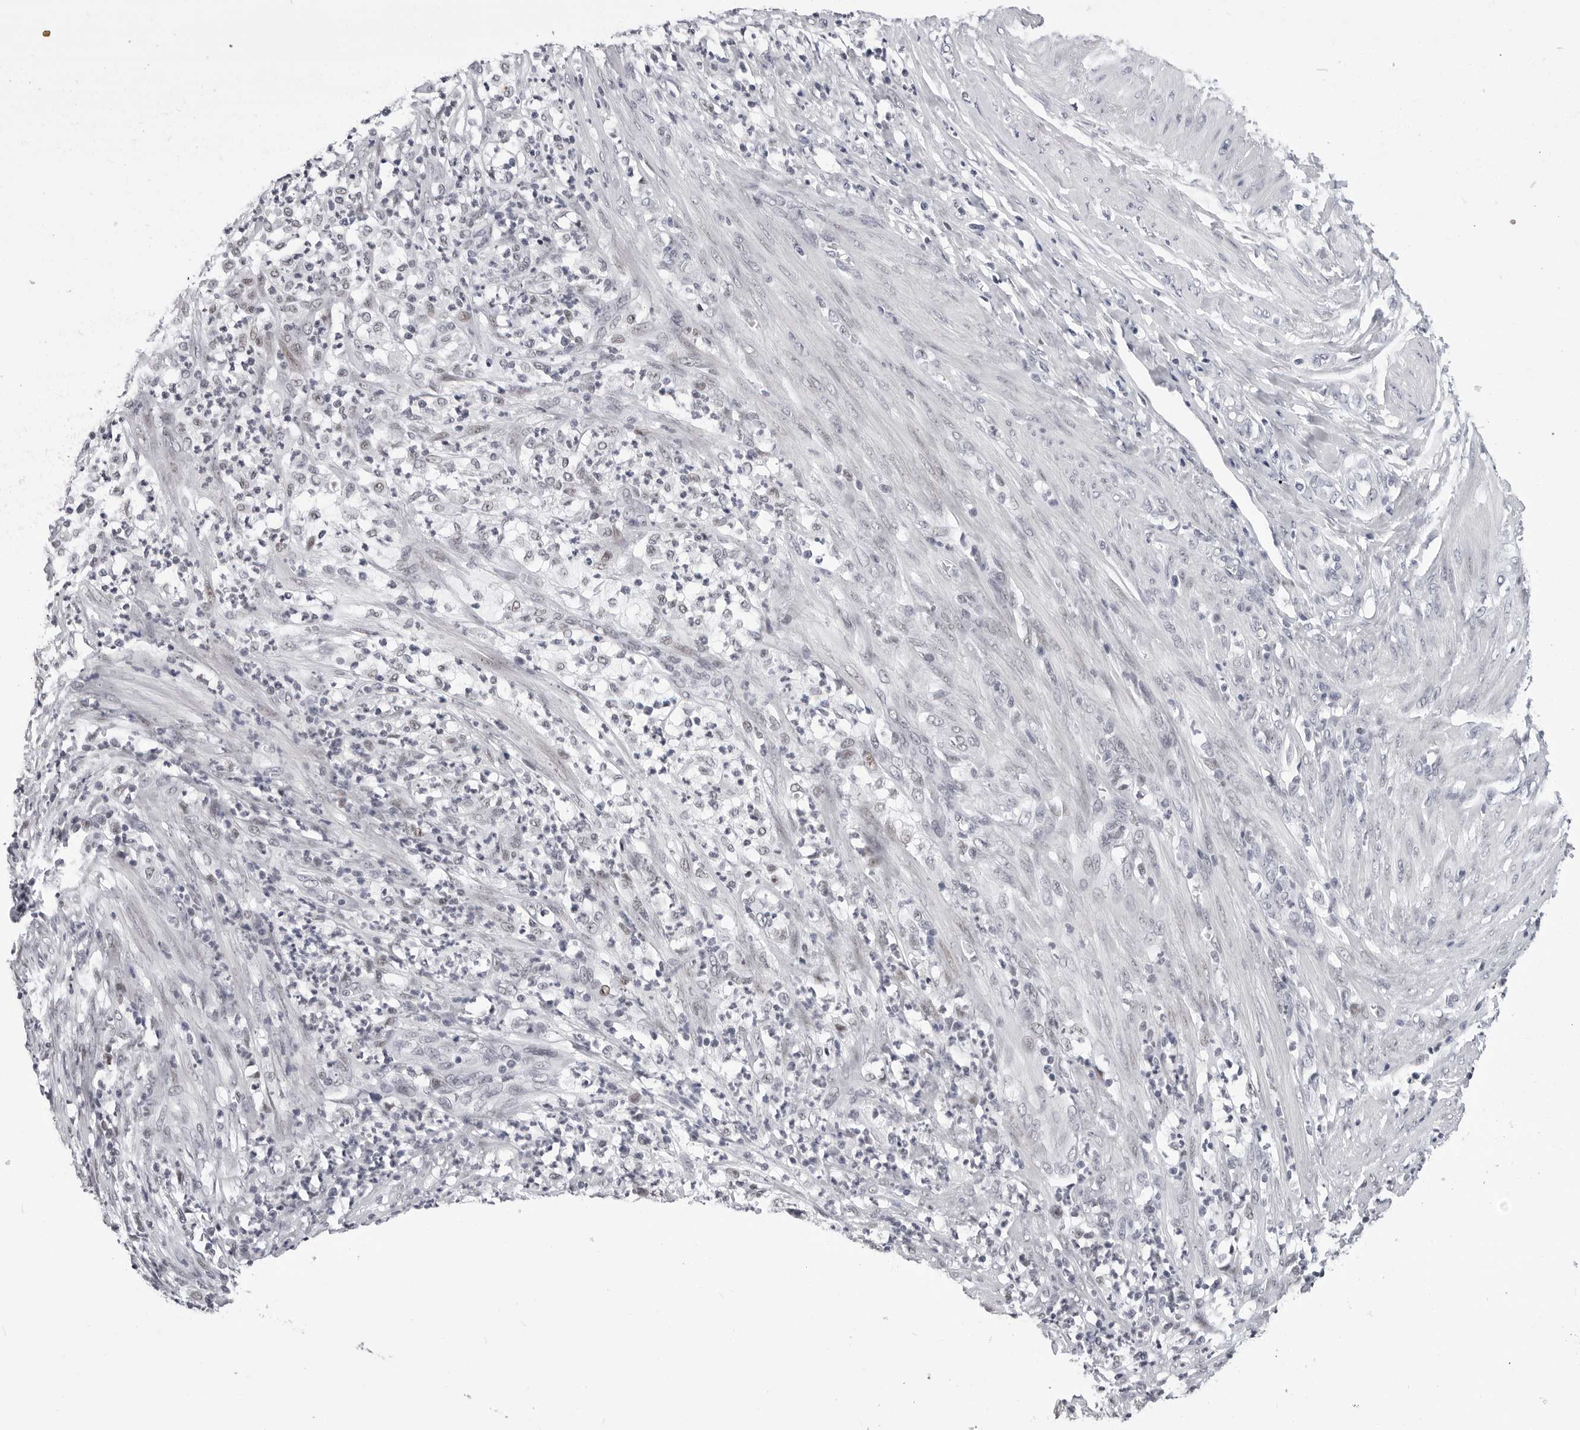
{"staining": {"intensity": "negative", "quantity": "none", "location": "none"}, "tissue": "endometrial cancer", "cell_type": "Tumor cells", "image_type": "cancer", "snomed": [{"axis": "morphology", "description": "Adenocarcinoma, NOS"}, {"axis": "topography", "description": "Endometrium"}], "caption": "Tumor cells show no significant protein expression in adenocarcinoma (endometrial).", "gene": "SF3B4", "patient": {"sex": "female", "age": 49}}